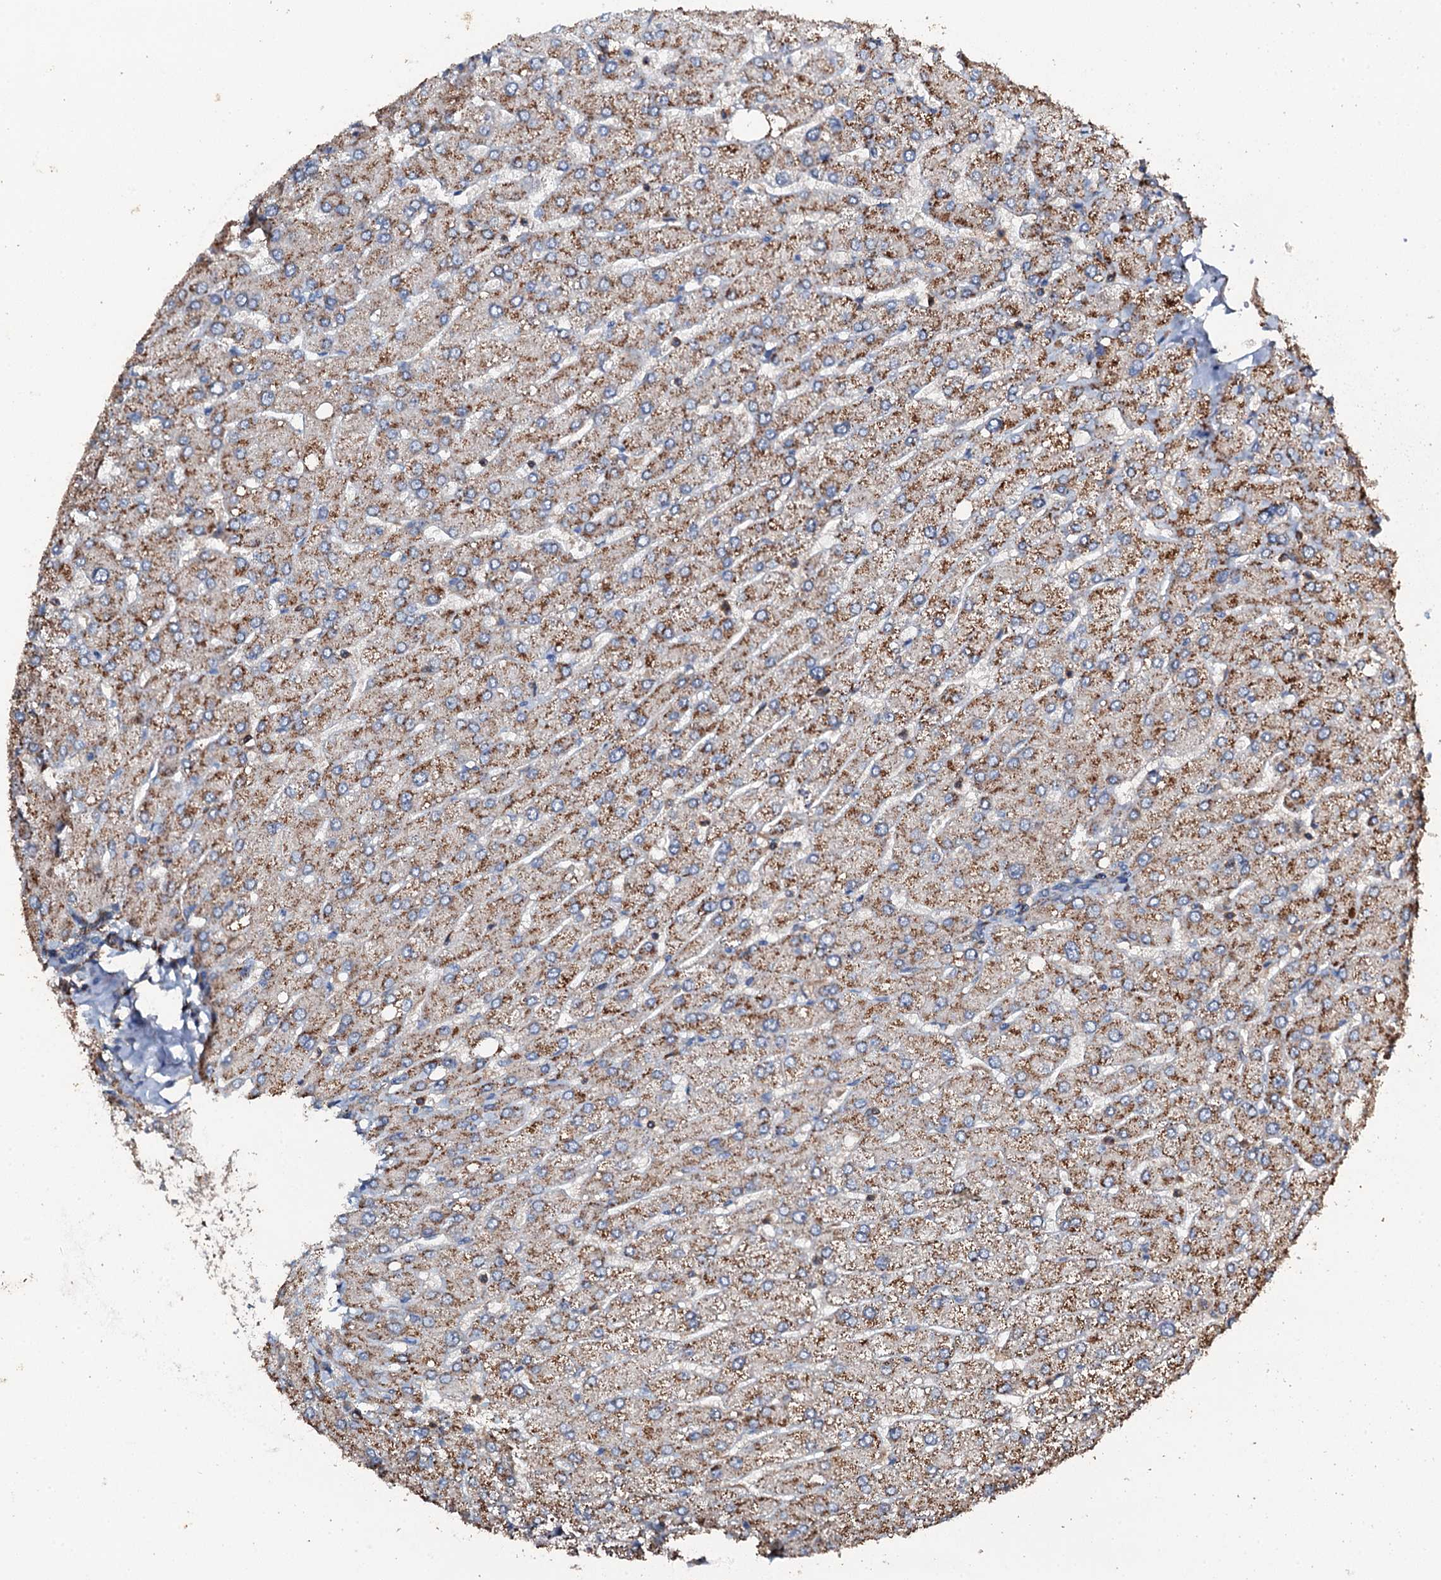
{"staining": {"intensity": "negative", "quantity": "none", "location": "none"}, "tissue": "liver", "cell_type": "Cholangiocytes", "image_type": "normal", "snomed": [{"axis": "morphology", "description": "Normal tissue, NOS"}, {"axis": "topography", "description": "Liver"}], "caption": "The histopathology image demonstrates no staining of cholangiocytes in unremarkable liver. The staining was performed using DAB (3,3'-diaminobenzidine) to visualize the protein expression in brown, while the nuclei were stained in blue with hematoxylin (Magnification: 20x).", "gene": "GRK2", "patient": {"sex": "male", "age": 55}}